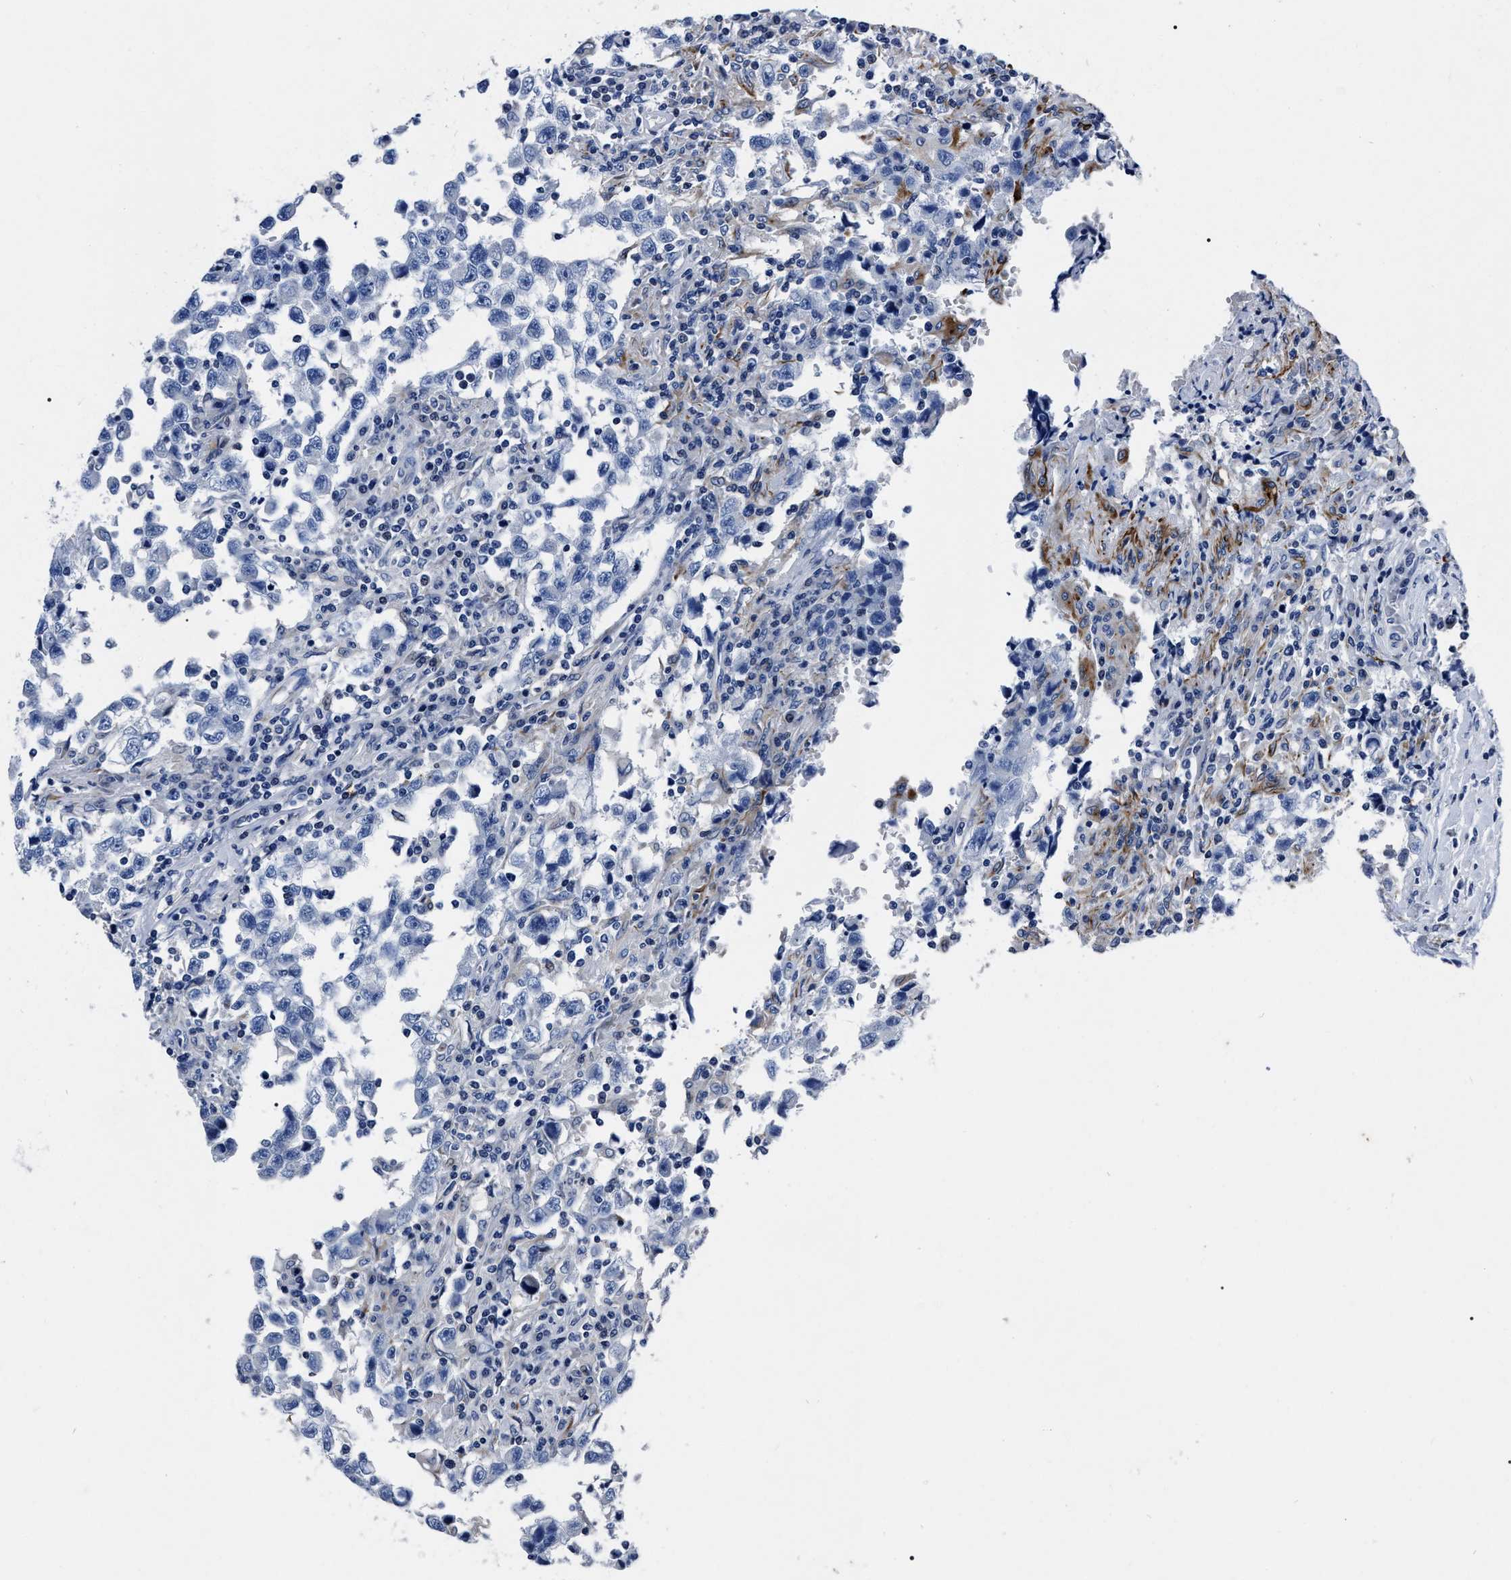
{"staining": {"intensity": "negative", "quantity": "none", "location": "none"}, "tissue": "testis cancer", "cell_type": "Tumor cells", "image_type": "cancer", "snomed": [{"axis": "morphology", "description": "Carcinoma, Embryonal, NOS"}, {"axis": "topography", "description": "Testis"}], "caption": "Immunohistochemical staining of testis cancer (embryonal carcinoma) shows no significant positivity in tumor cells.", "gene": "OR10G3", "patient": {"sex": "male", "age": 21}}